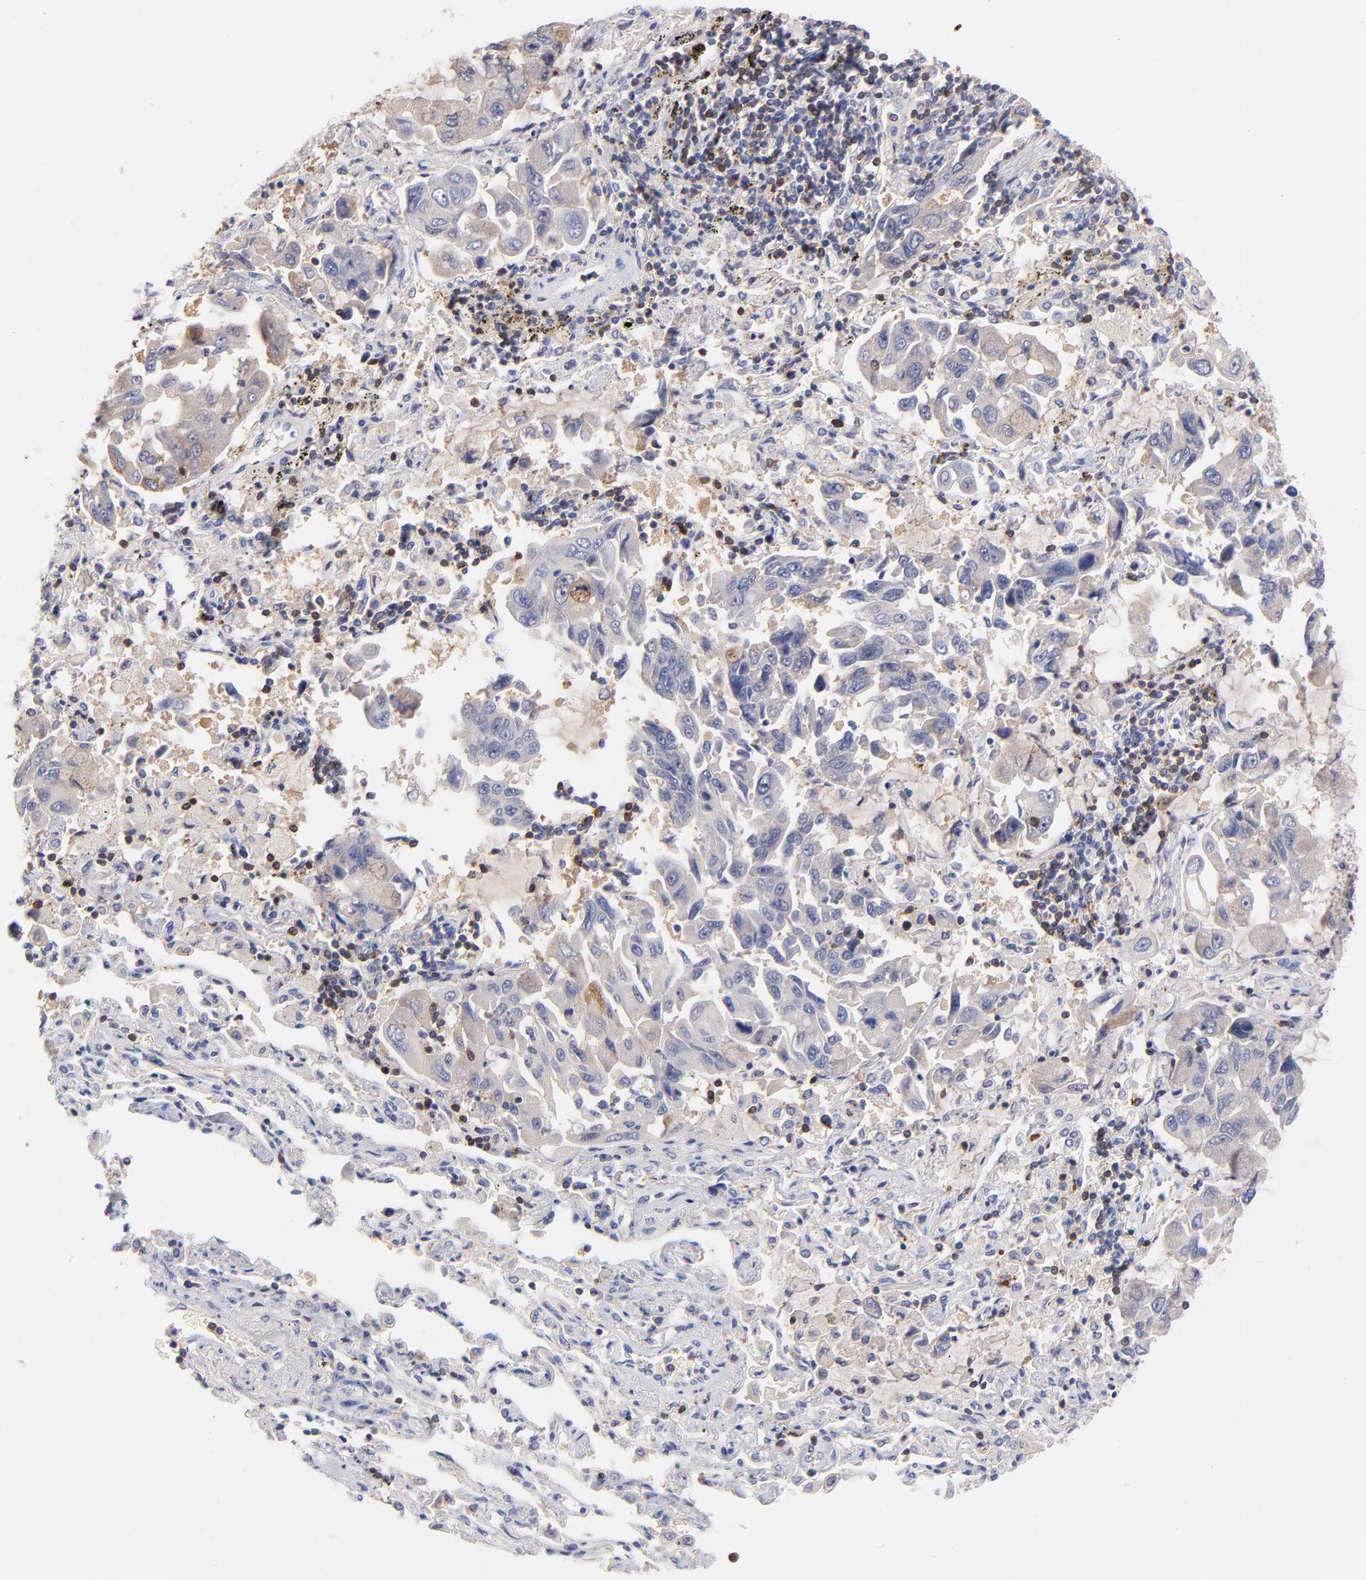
{"staining": {"intensity": "weak", "quantity": "<25%", "location": "cytoplasmic/membranous"}, "tissue": "lung cancer", "cell_type": "Tumor cells", "image_type": "cancer", "snomed": [{"axis": "morphology", "description": "Adenocarcinoma, NOS"}, {"axis": "topography", "description": "Lung"}], "caption": "This is a micrograph of immunohistochemistry (IHC) staining of lung adenocarcinoma, which shows no expression in tumor cells.", "gene": "KREMEN2", "patient": {"sex": "male", "age": 64}}